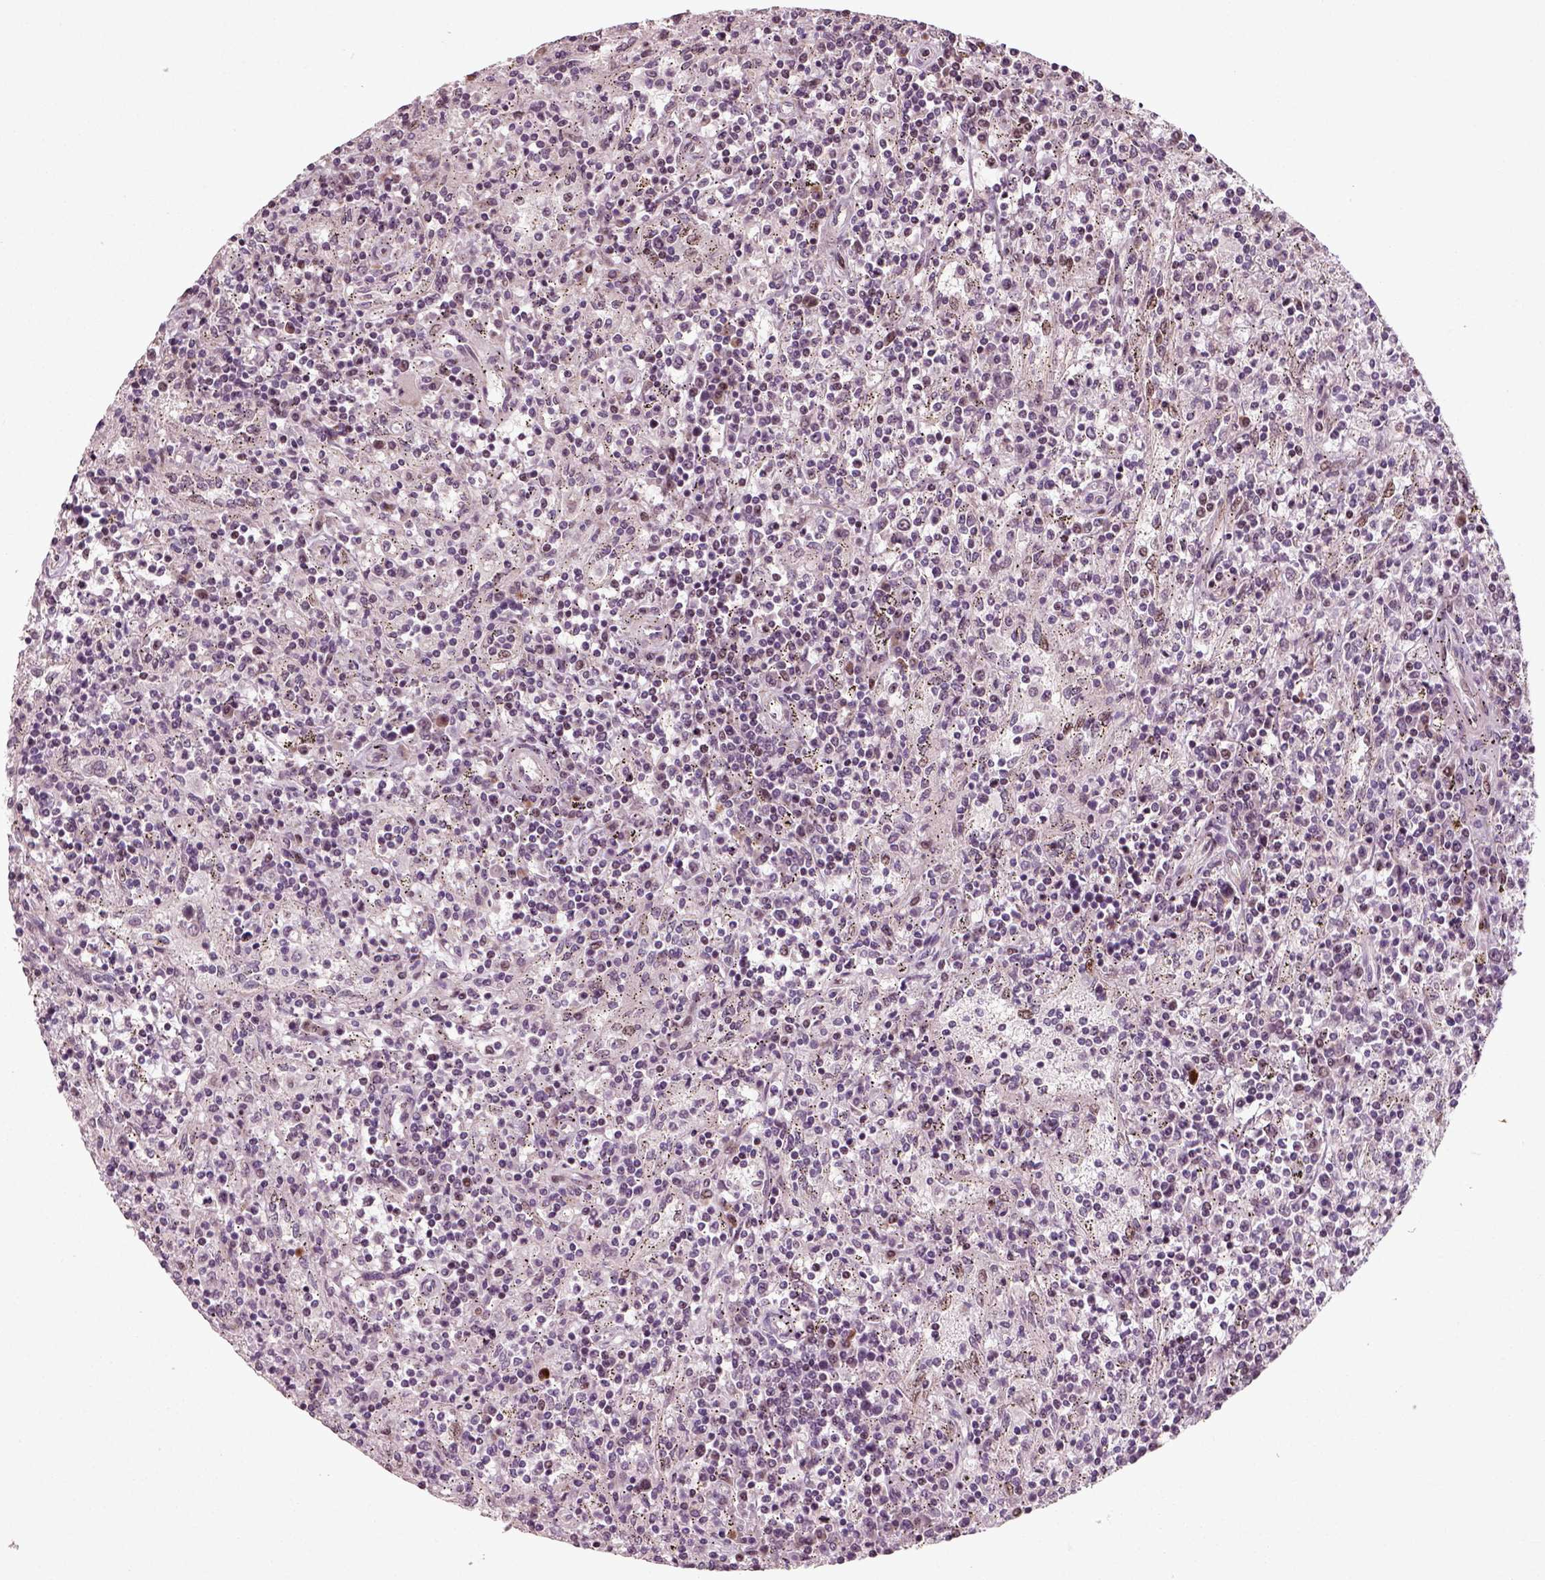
{"staining": {"intensity": "negative", "quantity": "none", "location": "none"}, "tissue": "lymphoma", "cell_type": "Tumor cells", "image_type": "cancer", "snomed": [{"axis": "morphology", "description": "Malignant lymphoma, non-Hodgkin's type, Low grade"}, {"axis": "topography", "description": "Spleen"}], "caption": "Immunohistochemical staining of human malignant lymphoma, non-Hodgkin's type (low-grade) displays no significant positivity in tumor cells.", "gene": "CDC14A", "patient": {"sex": "male", "age": 62}}